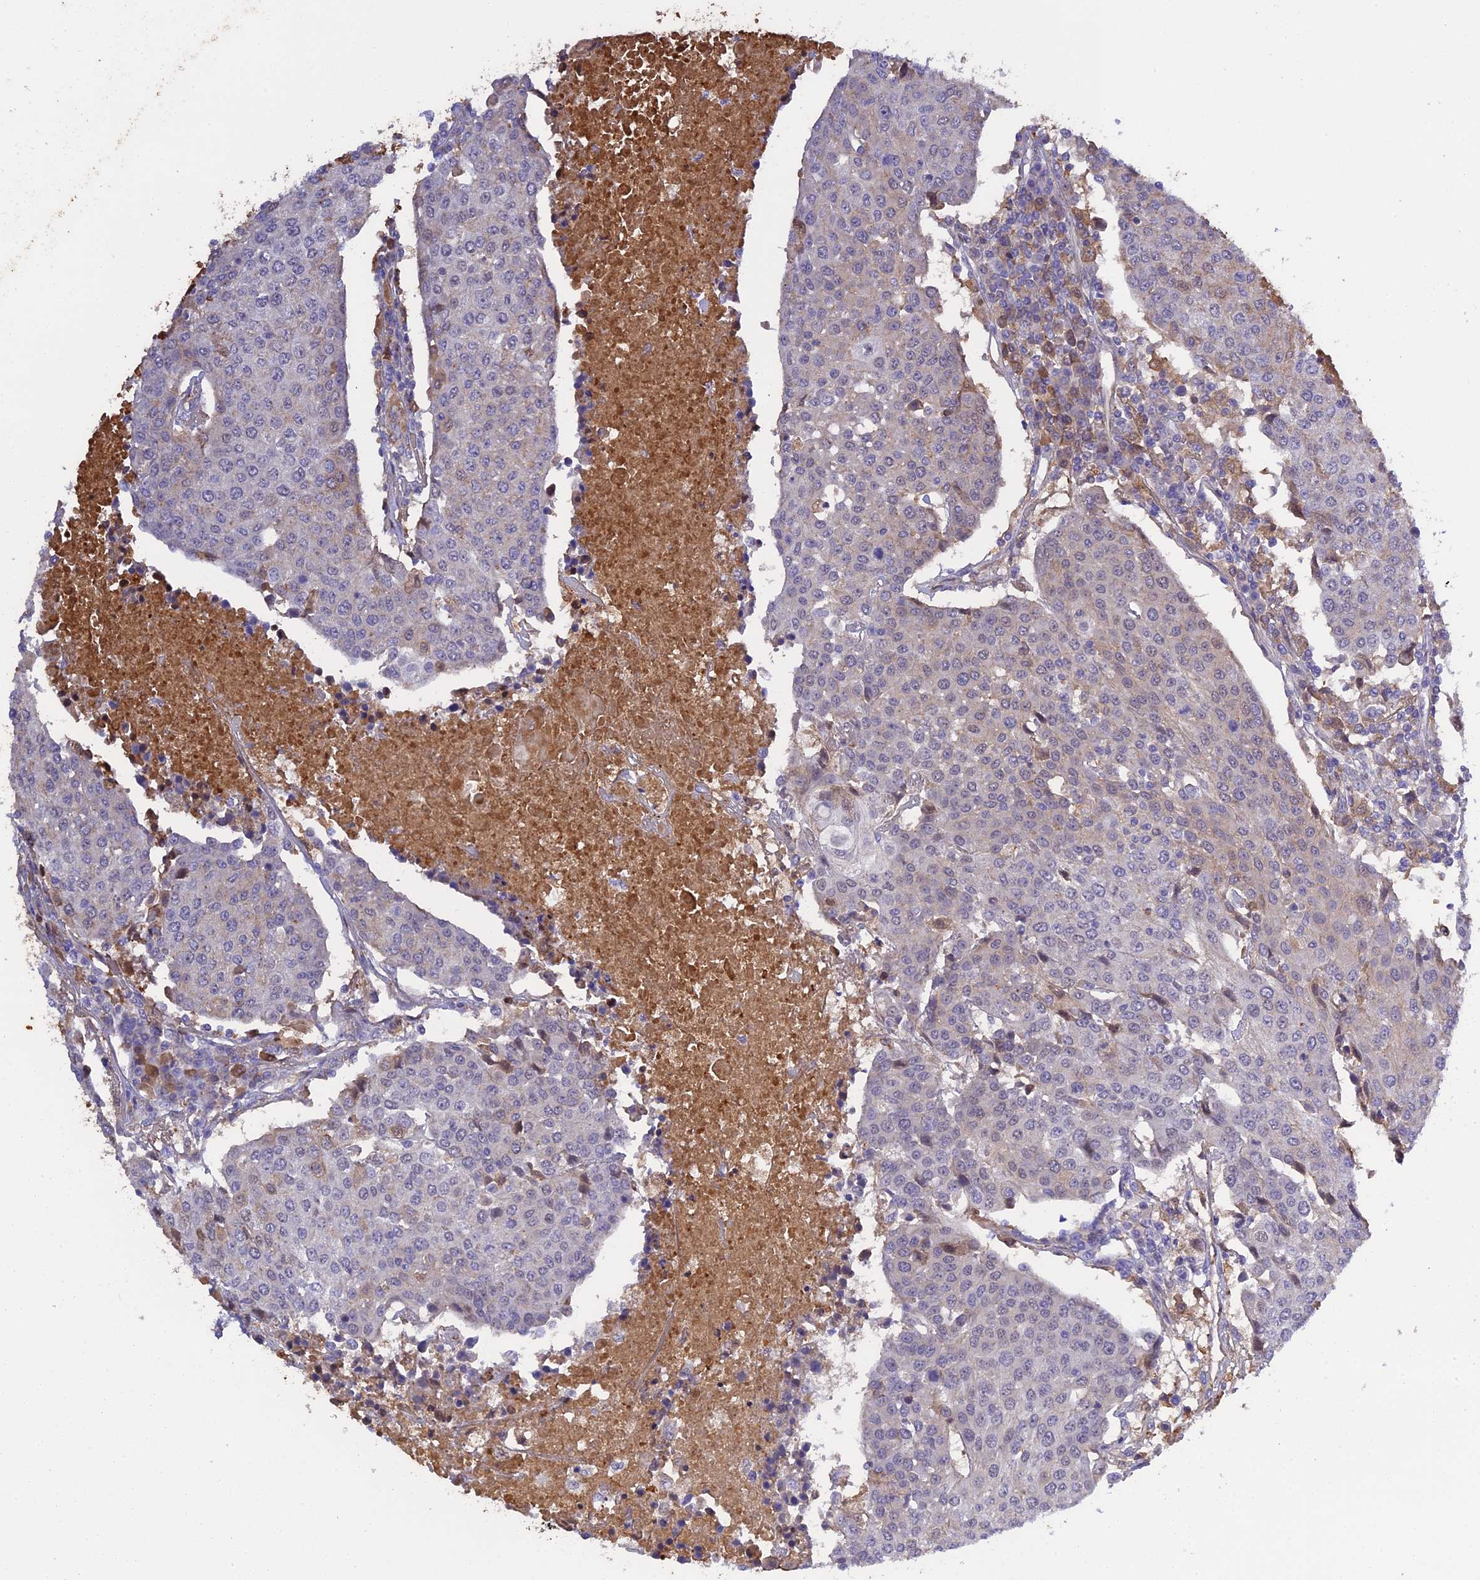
{"staining": {"intensity": "moderate", "quantity": "<25%", "location": "cytoplasmic/membranous"}, "tissue": "urothelial cancer", "cell_type": "Tumor cells", "image_type": "cancer", "snomed": [{"axis": "morphology", "description": "Urothelial carcinoma, High grade"}, {"axis": "topography", "description": "Urinary bladder"}], "caption": "Moderate cytoplasmic/membranous protein expression is appreciated in about <25% of tumor cells in high-grade urothelial carcinoma.", "gene": "PZP", "patient": {"sex": "female", "age": 85}}